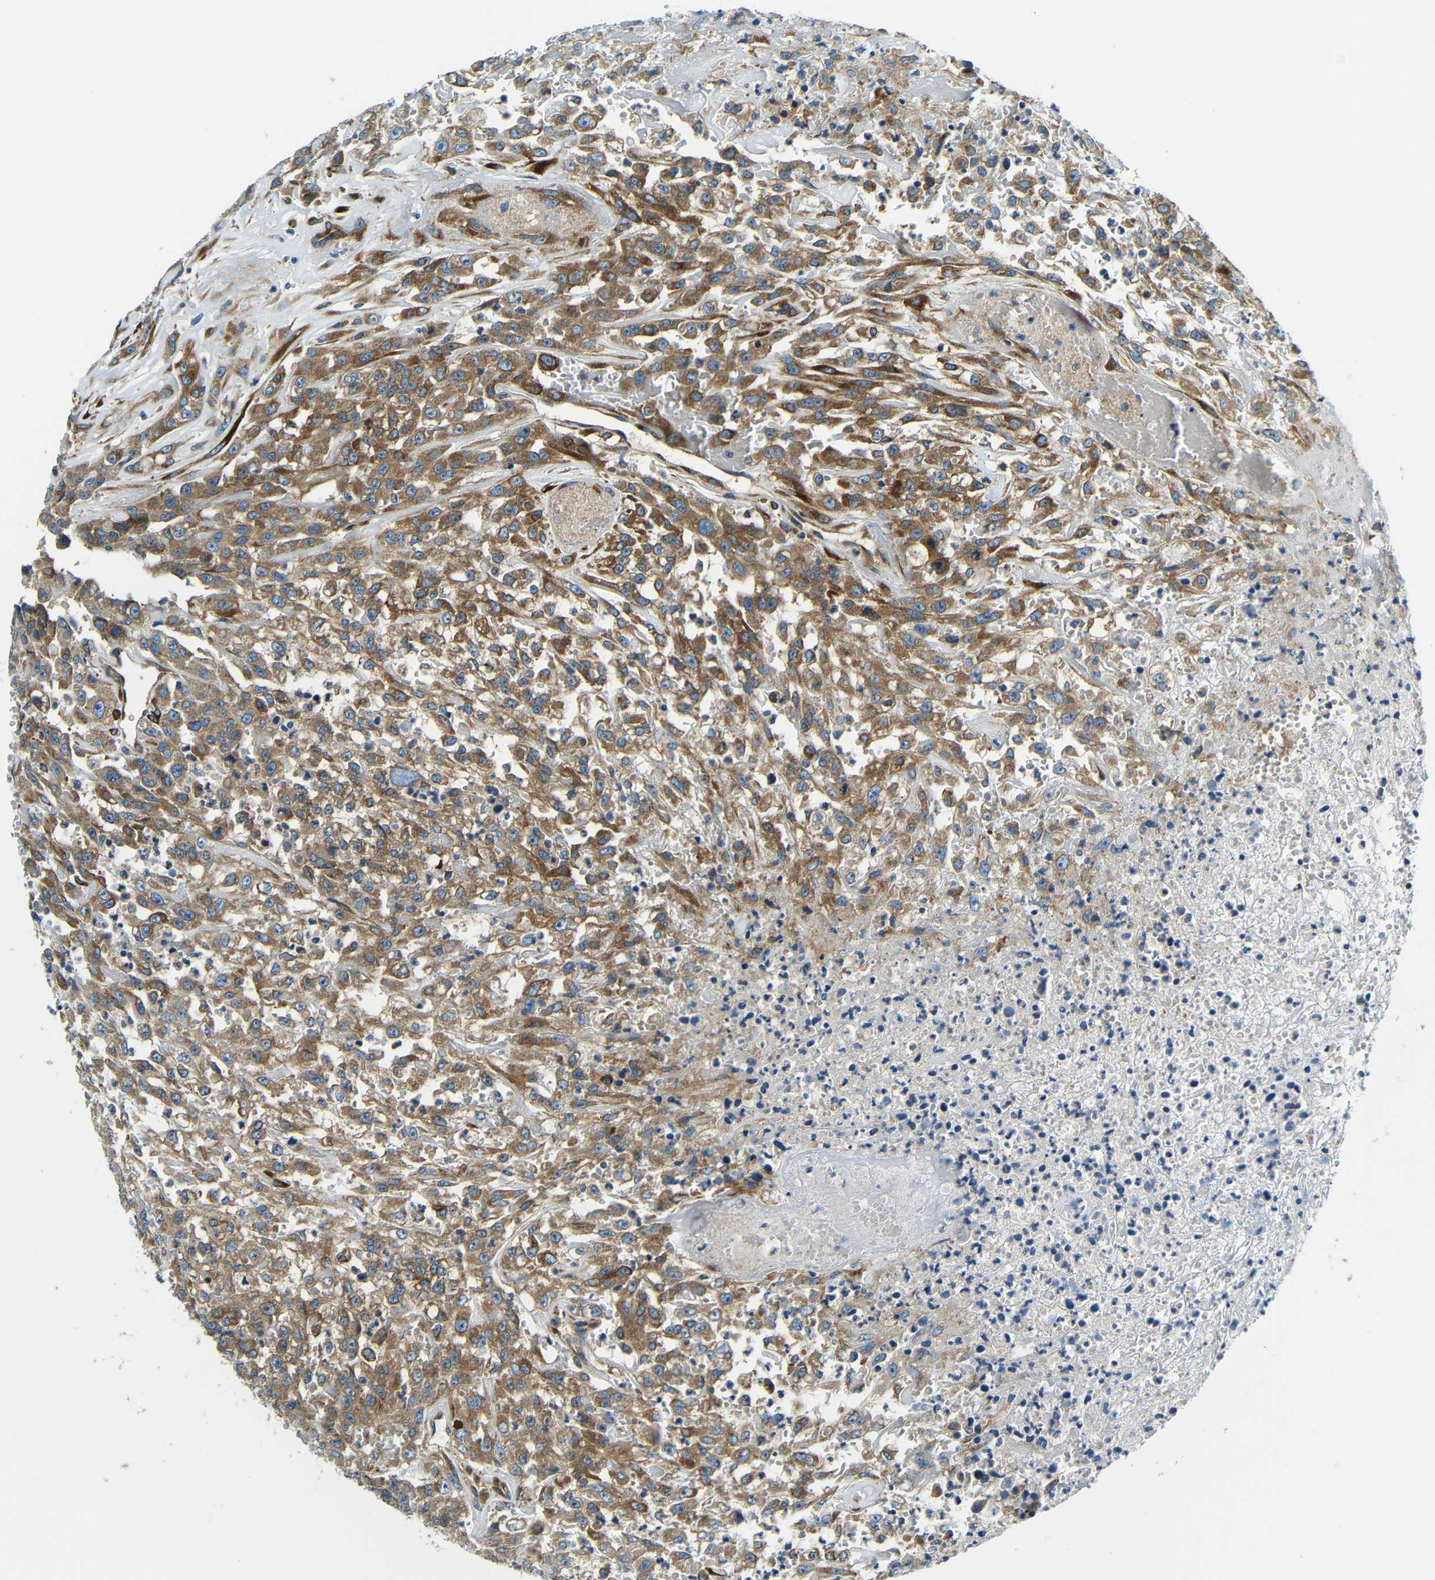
{"staining": {"intensity": "moderate", "quantity": ">75%", "location": "cytoplasmic/membranous"}, "tissue": "urothelial cancer", "cell_type": "Tumor cells", "image_type": "cancer", "snomed": [{"axis": "morphology", "description": "Urothelial carcinoma, High grade"}, {"axis": "topography", "description": "Urinary bladder"}], "caption": "The image demonstrates staining of urothelial carcinoma (high-grade), revealing moderate cytoplasmic/membranous protein staining (brown color) within tumor cells.", "gene": "USO1", "patient": {"sex": "male", "age": 46}}